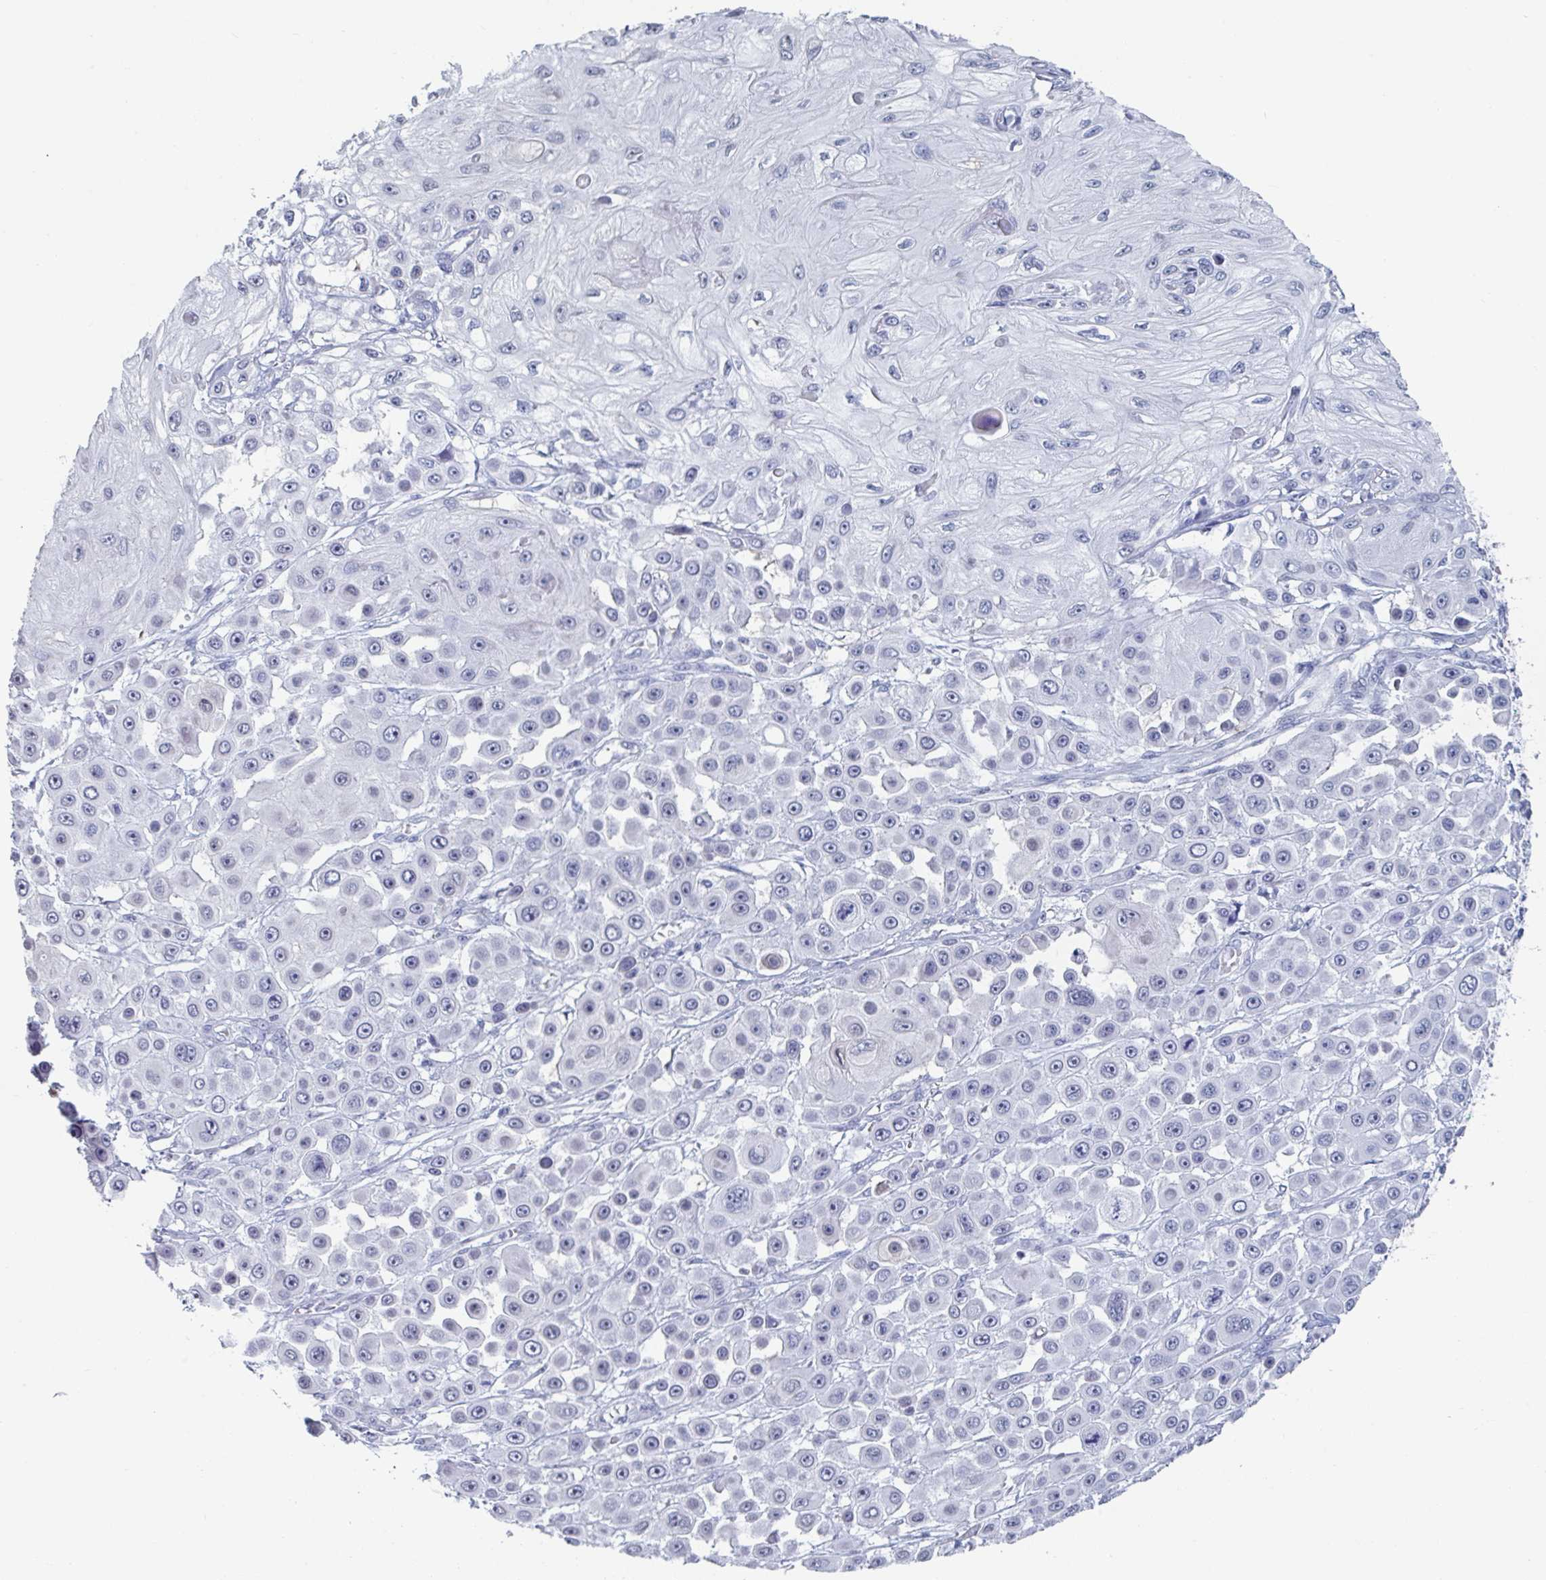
{"staining": {"intensity": "negative", "quantity": "none", "location": "none"}, "tissue": "skin cancer", "cell_type": "Tumor cells", "image_type": "cancer", "snomed": [{"axis": "morphology", "description": "Squamous cell carcinoma, NOS"}, {"axis": "topography", "description": "Skin"}], "caption": "Immunohistochemistry micrograph of skin cancer stained for a protein (brown), which exhibits no staining in tumor cells.", "gene": "FOXA1", "patient": {"sex": "male", "age": 67}}